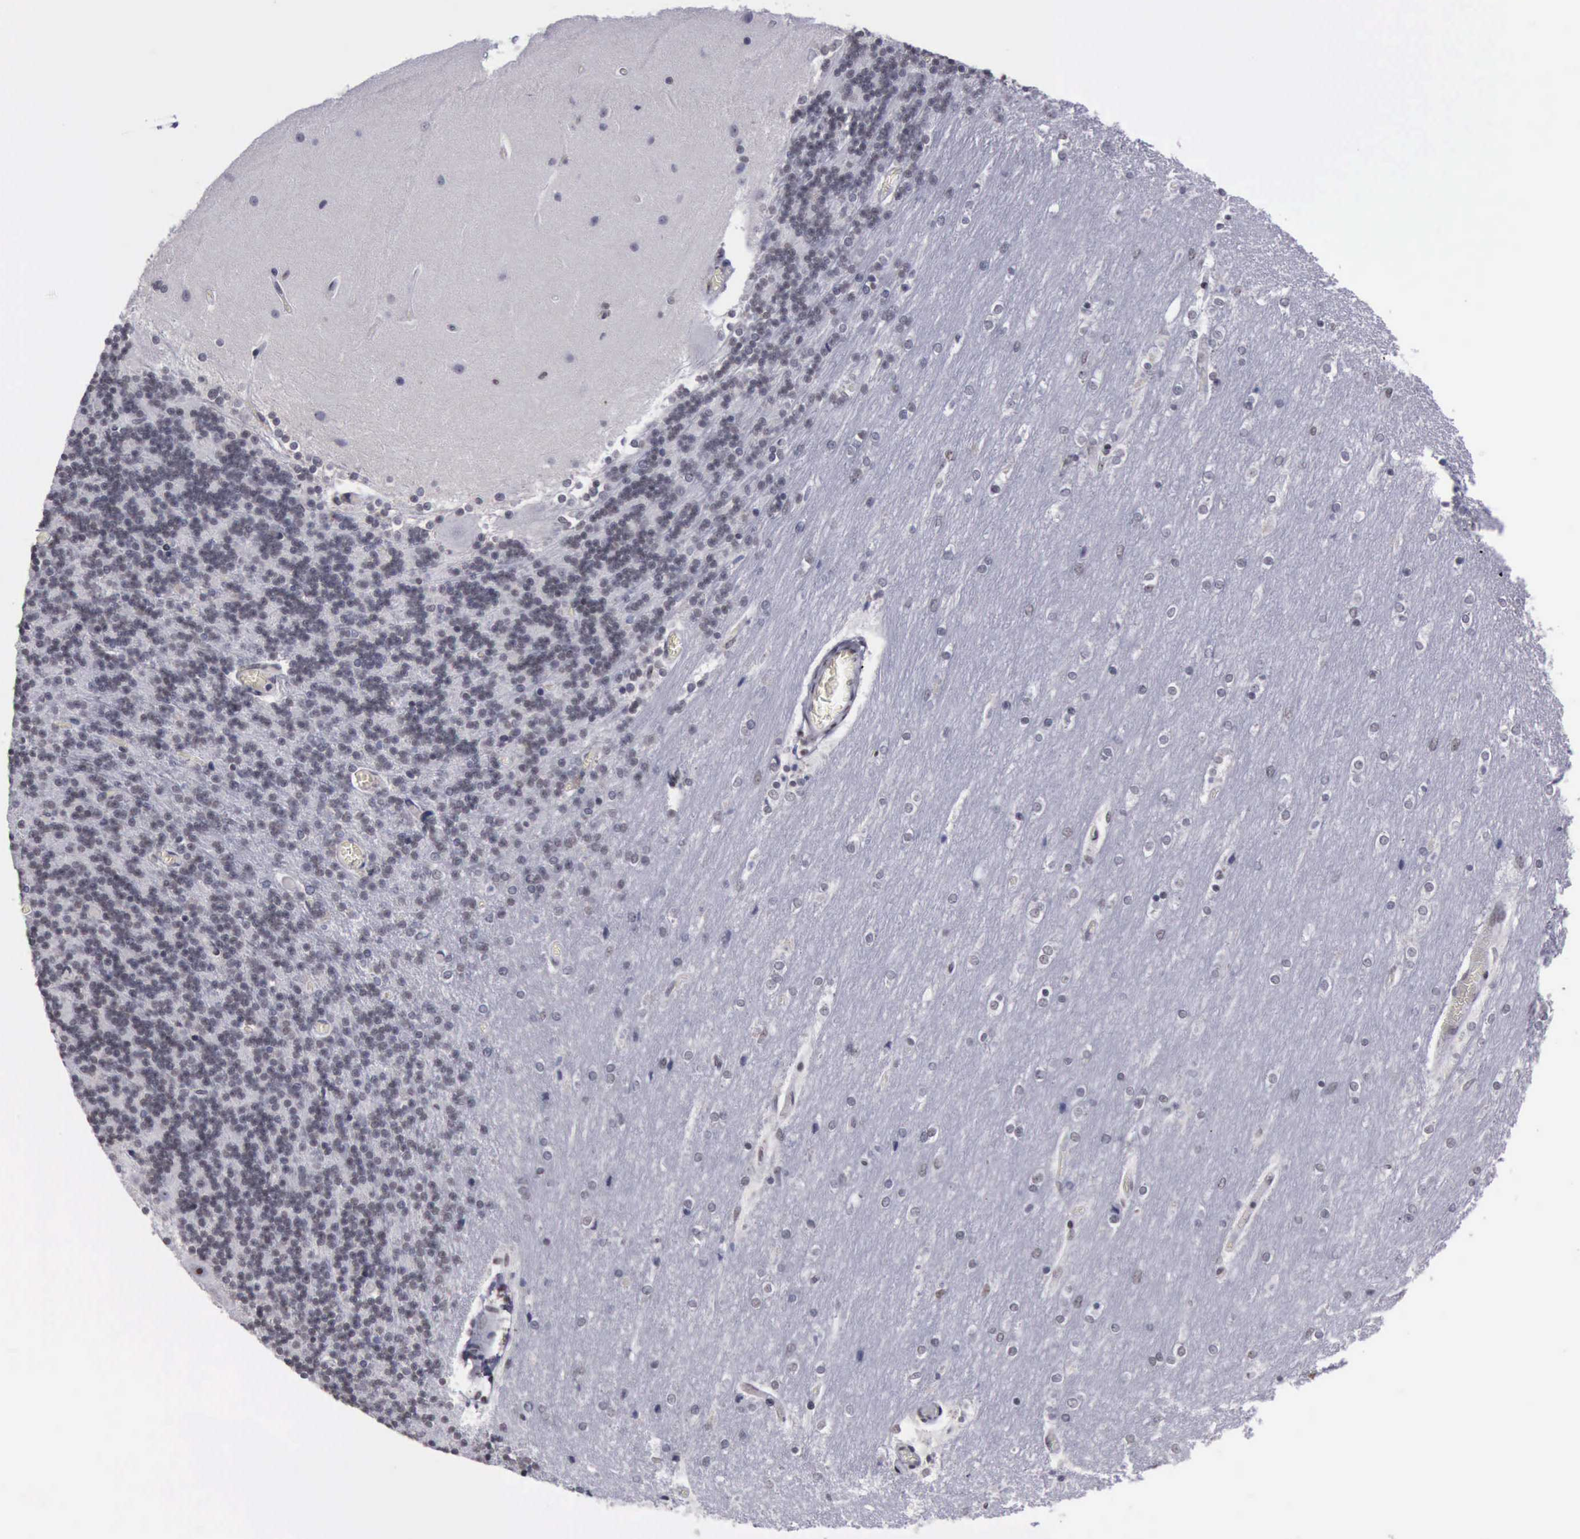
{"staining": {"intensity": "negative", "quantity": "none", "location": "none"}, "tissue": "cerebellum", "cell_type": "Cells in granular layer", "image_type": "normal", "snomed": [{"axis": "morphology", "description": "Normal tissue, NOS"}, {"axis": "topography", "description": "Cerebellum"}], "caption": "Cells in granular layer show no significant staining in normal cerebellum. The staining was performed using DAB to visualize the protein expression in brown, while the nuclei were stained in blue with hematoxylin (Magnification: 20x).", "gene": "YY1", "patient": {"sex": "female", "age": 54}}